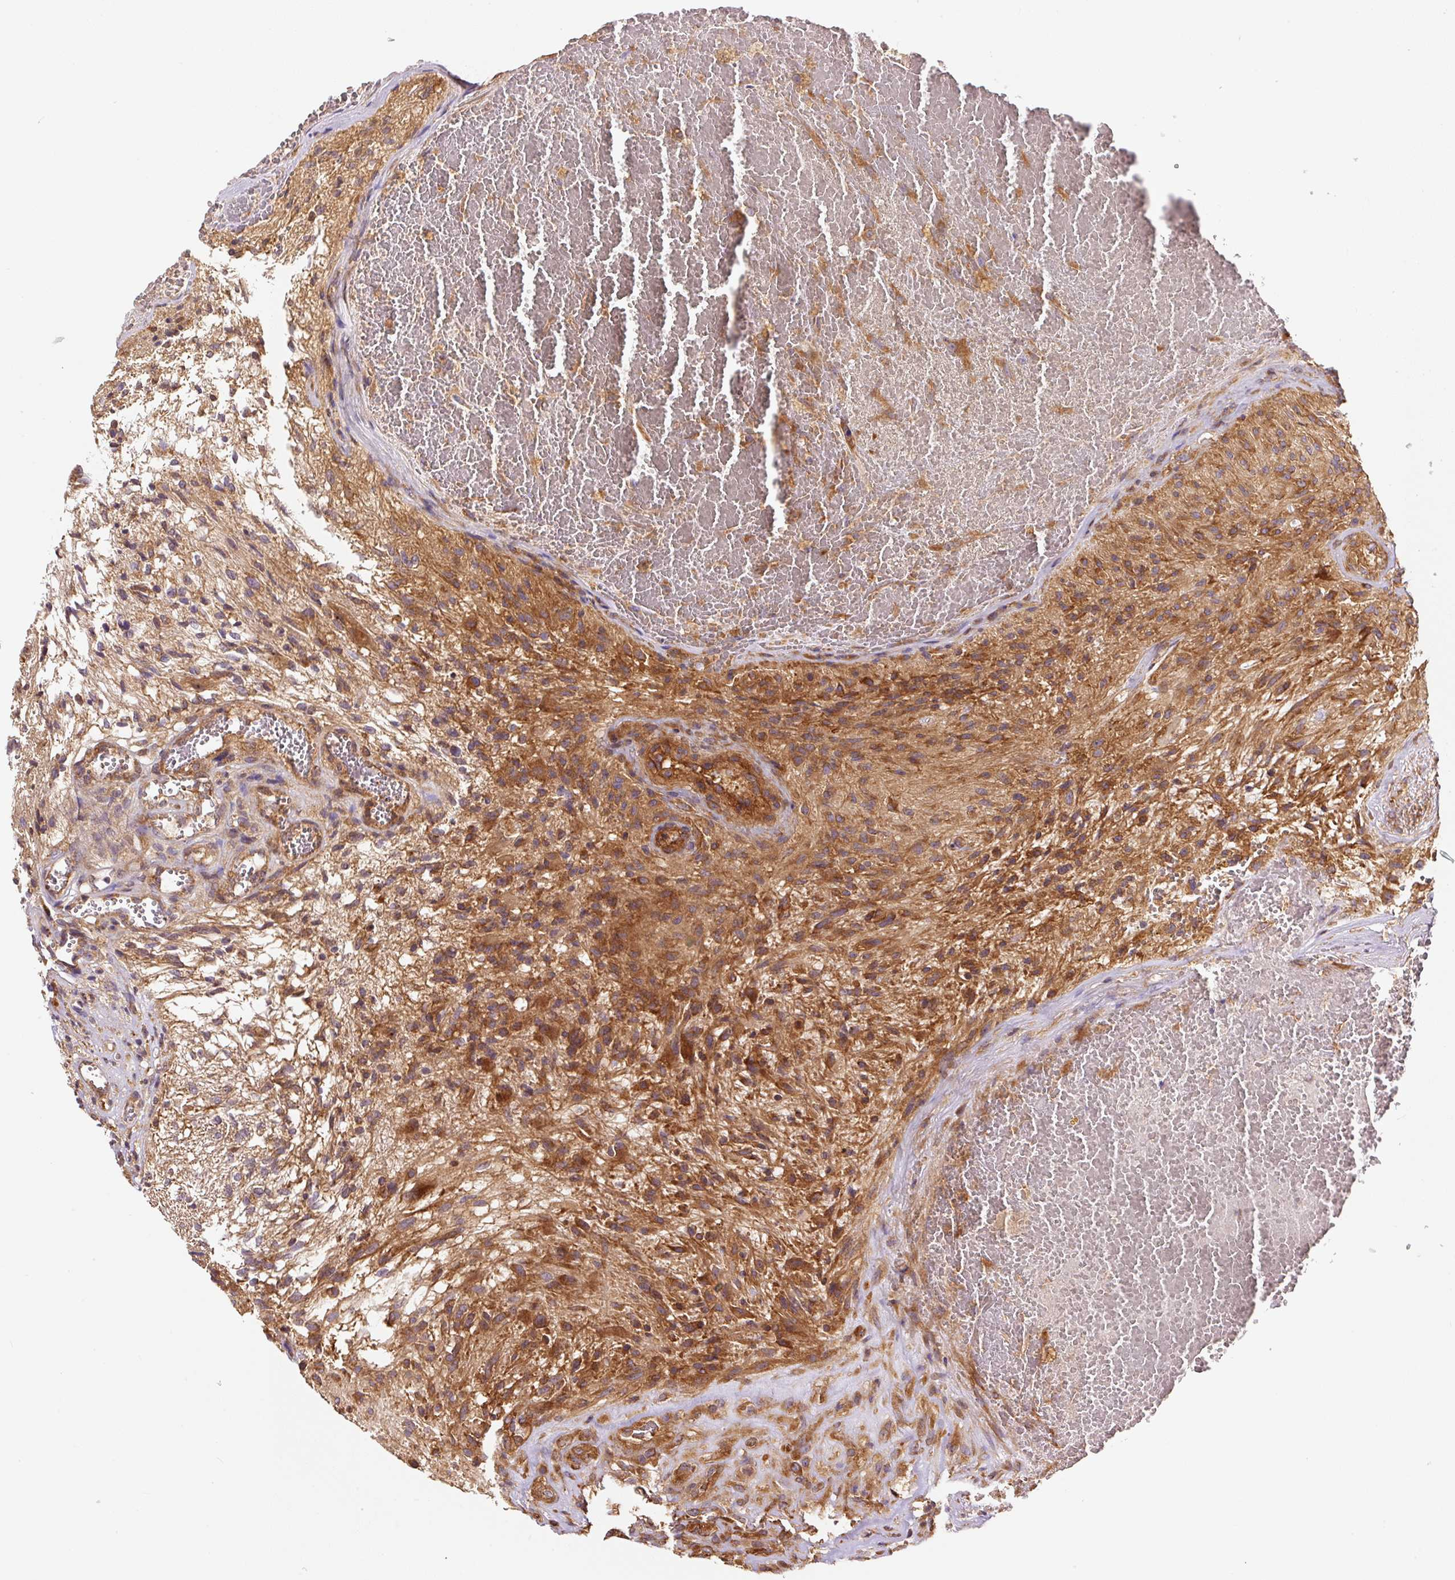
{"staining": {"intensity": "moderate", "quantity": ">75%", "location": "cytoplasmic/membranous"}, "tissue": "glioma", "cell_type": "Tumor cells", "image_type": "cancer", "snomed": [{"axis": "morphology", "description": "Glioma, malignant, High grade"}, {"axis": "topography", "description": "Brain"}], "caption": "IHC image of neoplastic tissue: malignant high-grade glioma stained using immunohistochemistry (IHC) demonstrates medium levels of moderate protein expression localized specifically in the cytoplasmic/membranous of tumor cells, appearing as a cytoplasmic/membranous brown color.", "gene": "EIF2S2", "patient": {"sex": "male", "age": 56}}